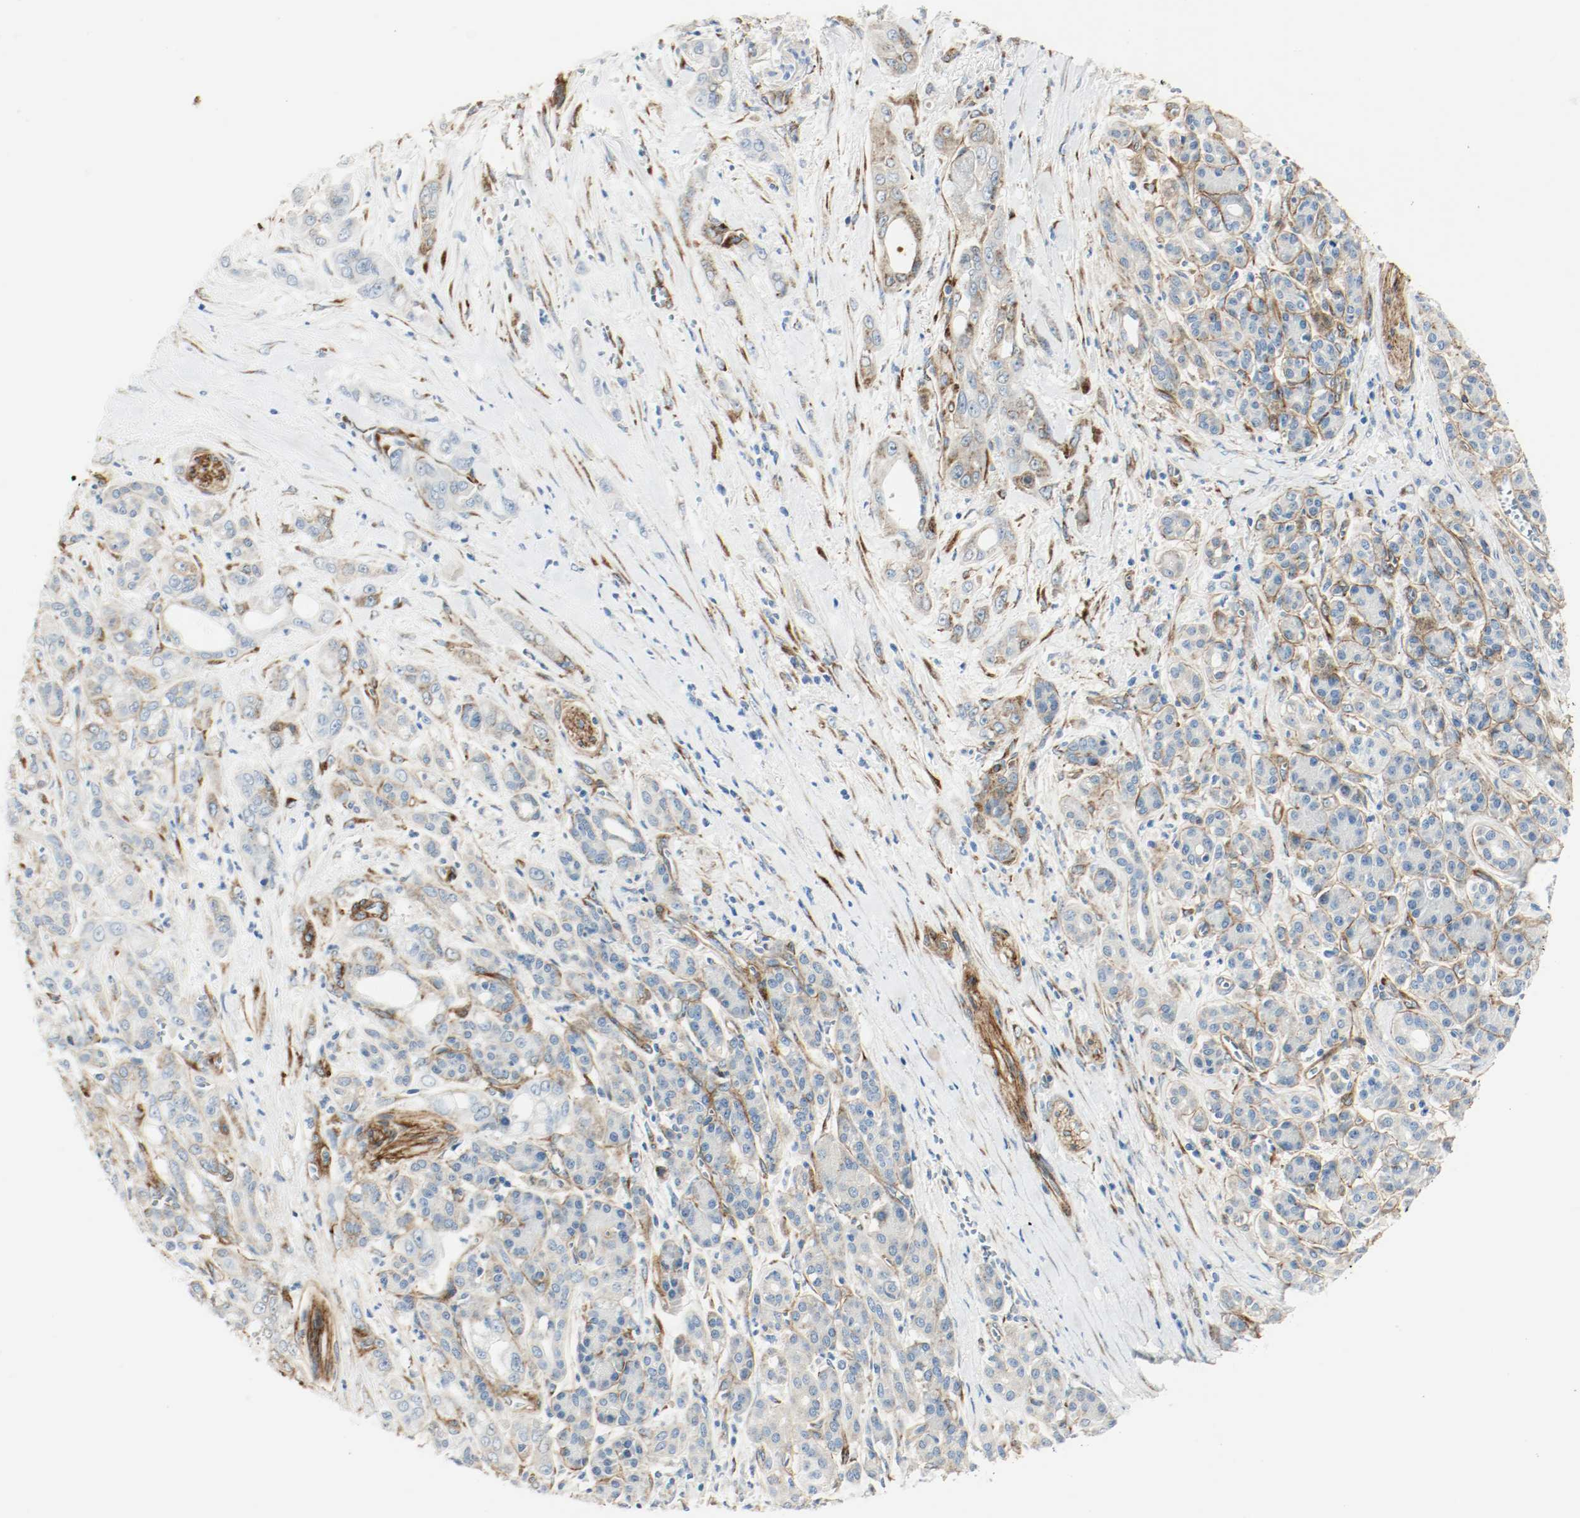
{"staining": {"intensity": "weak", "quantity": "<25%", "location": "cytoplasmic/membranous"}, "tissue": "pancreatic cancer", "cell_type": "Tumor cells", "image_type": "cancer", "snomed": [{"axis": "morphology", "description": "Adenocarcinoma, NOS"}, {"axis": "topography", "description": "Pancreas"}], "caption": "Immunohistochemistry (IHC) image of neoplastic tissue: human pancreatic adenocarcinoma stained with DAB shows no significant protein positivity in tumor cells. Nuclei are stained in blue.", "gene": "LAMB1", "patient": {"sex": "male", "age": 59}}